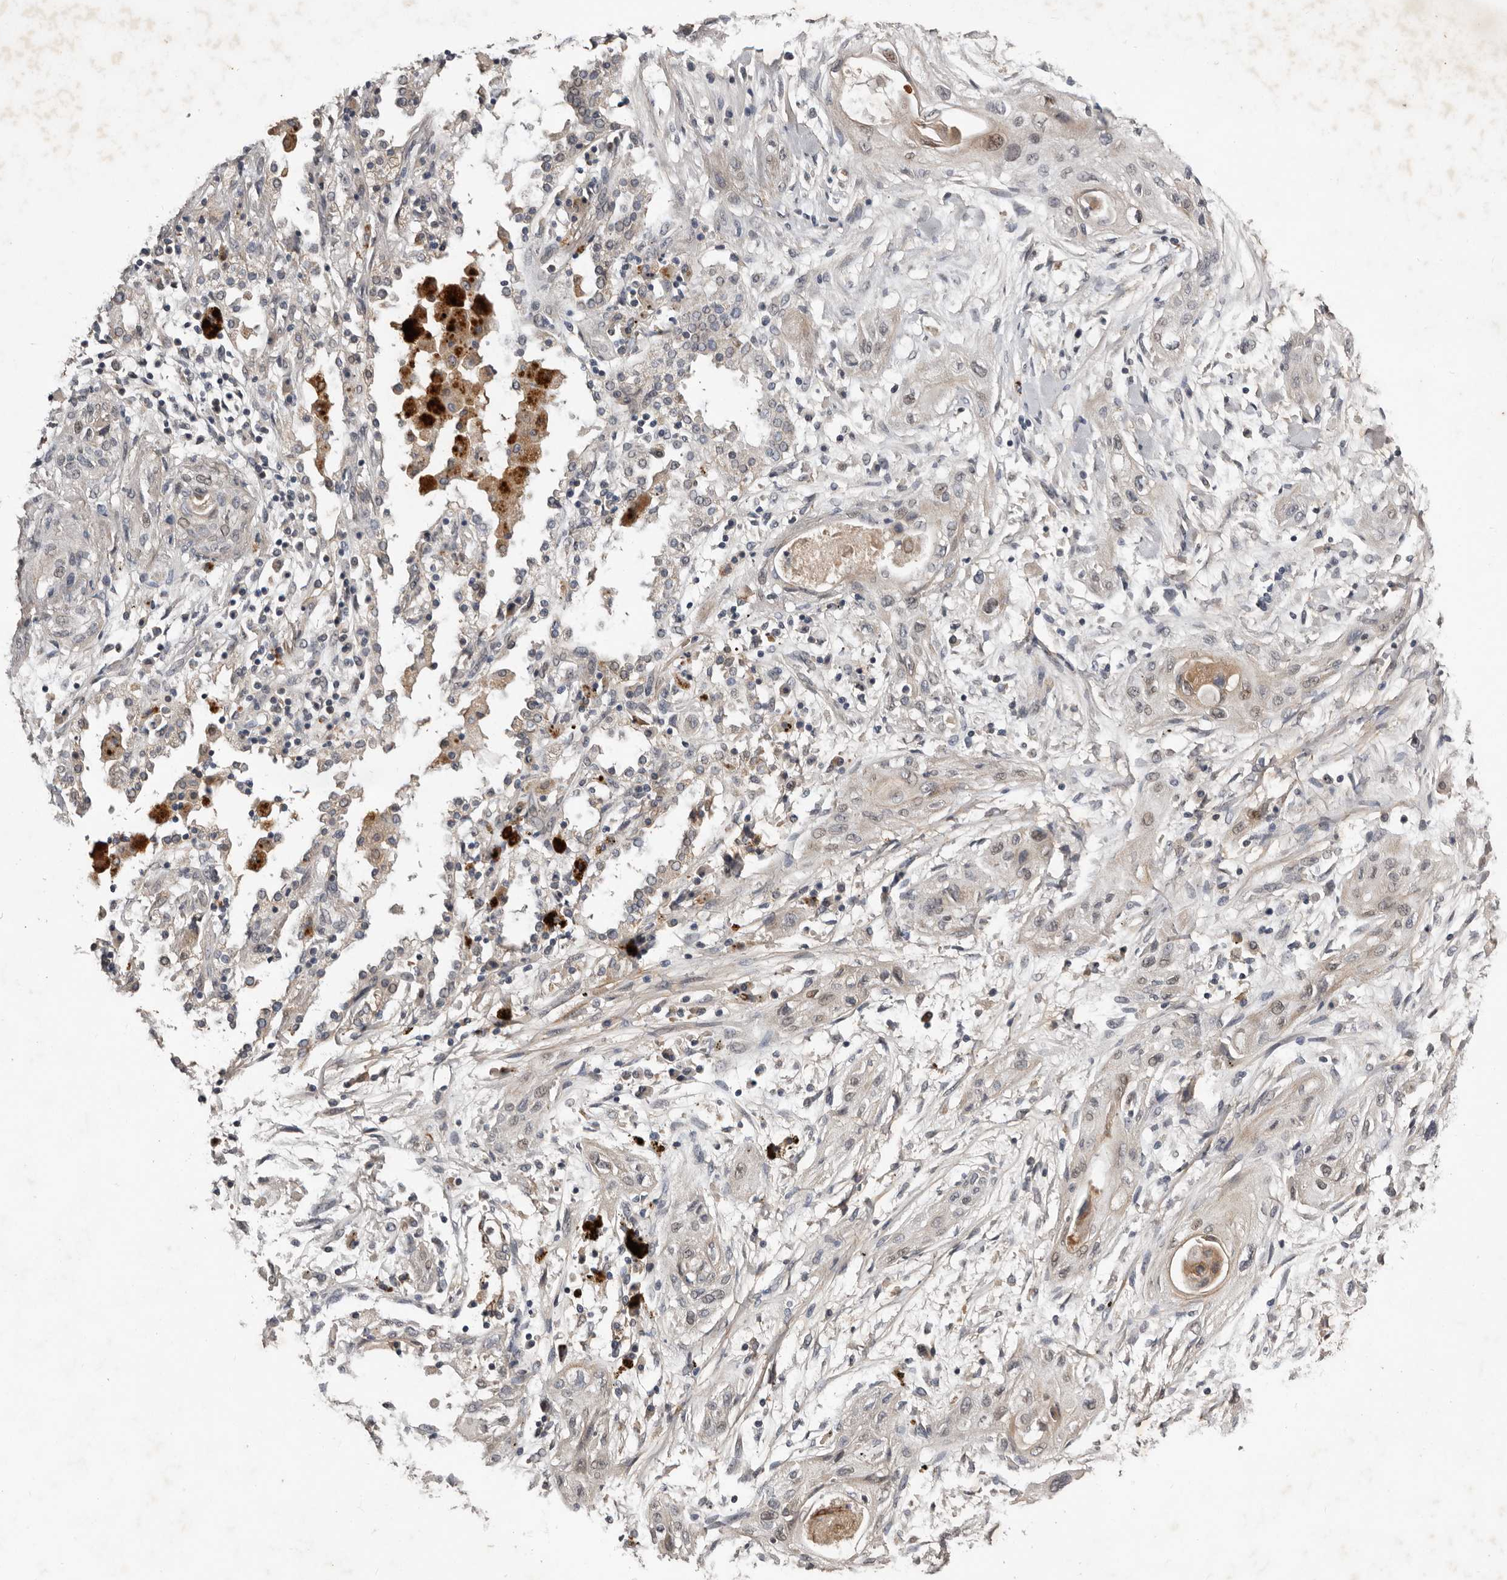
{"staining": {"intensity": "negative", "quantity": "none", "location": "none"}, "tissue": "lung cancer", "cell_type": "Tumor cells", "image_type": "cancer", "snomed": [{"axis": "morphology", "description": "Squamous cell carcinoma, NOS"}, {"axis": "topography", "description": "Lung"}], "caption": "A high-resolution image shows immunohistochemistry staining of lung squamous cell carcinoma, which reveals no significant expression in tumor cells.", "gene": "NMUR1", "patient": {"sex": "female", "age": 47}}